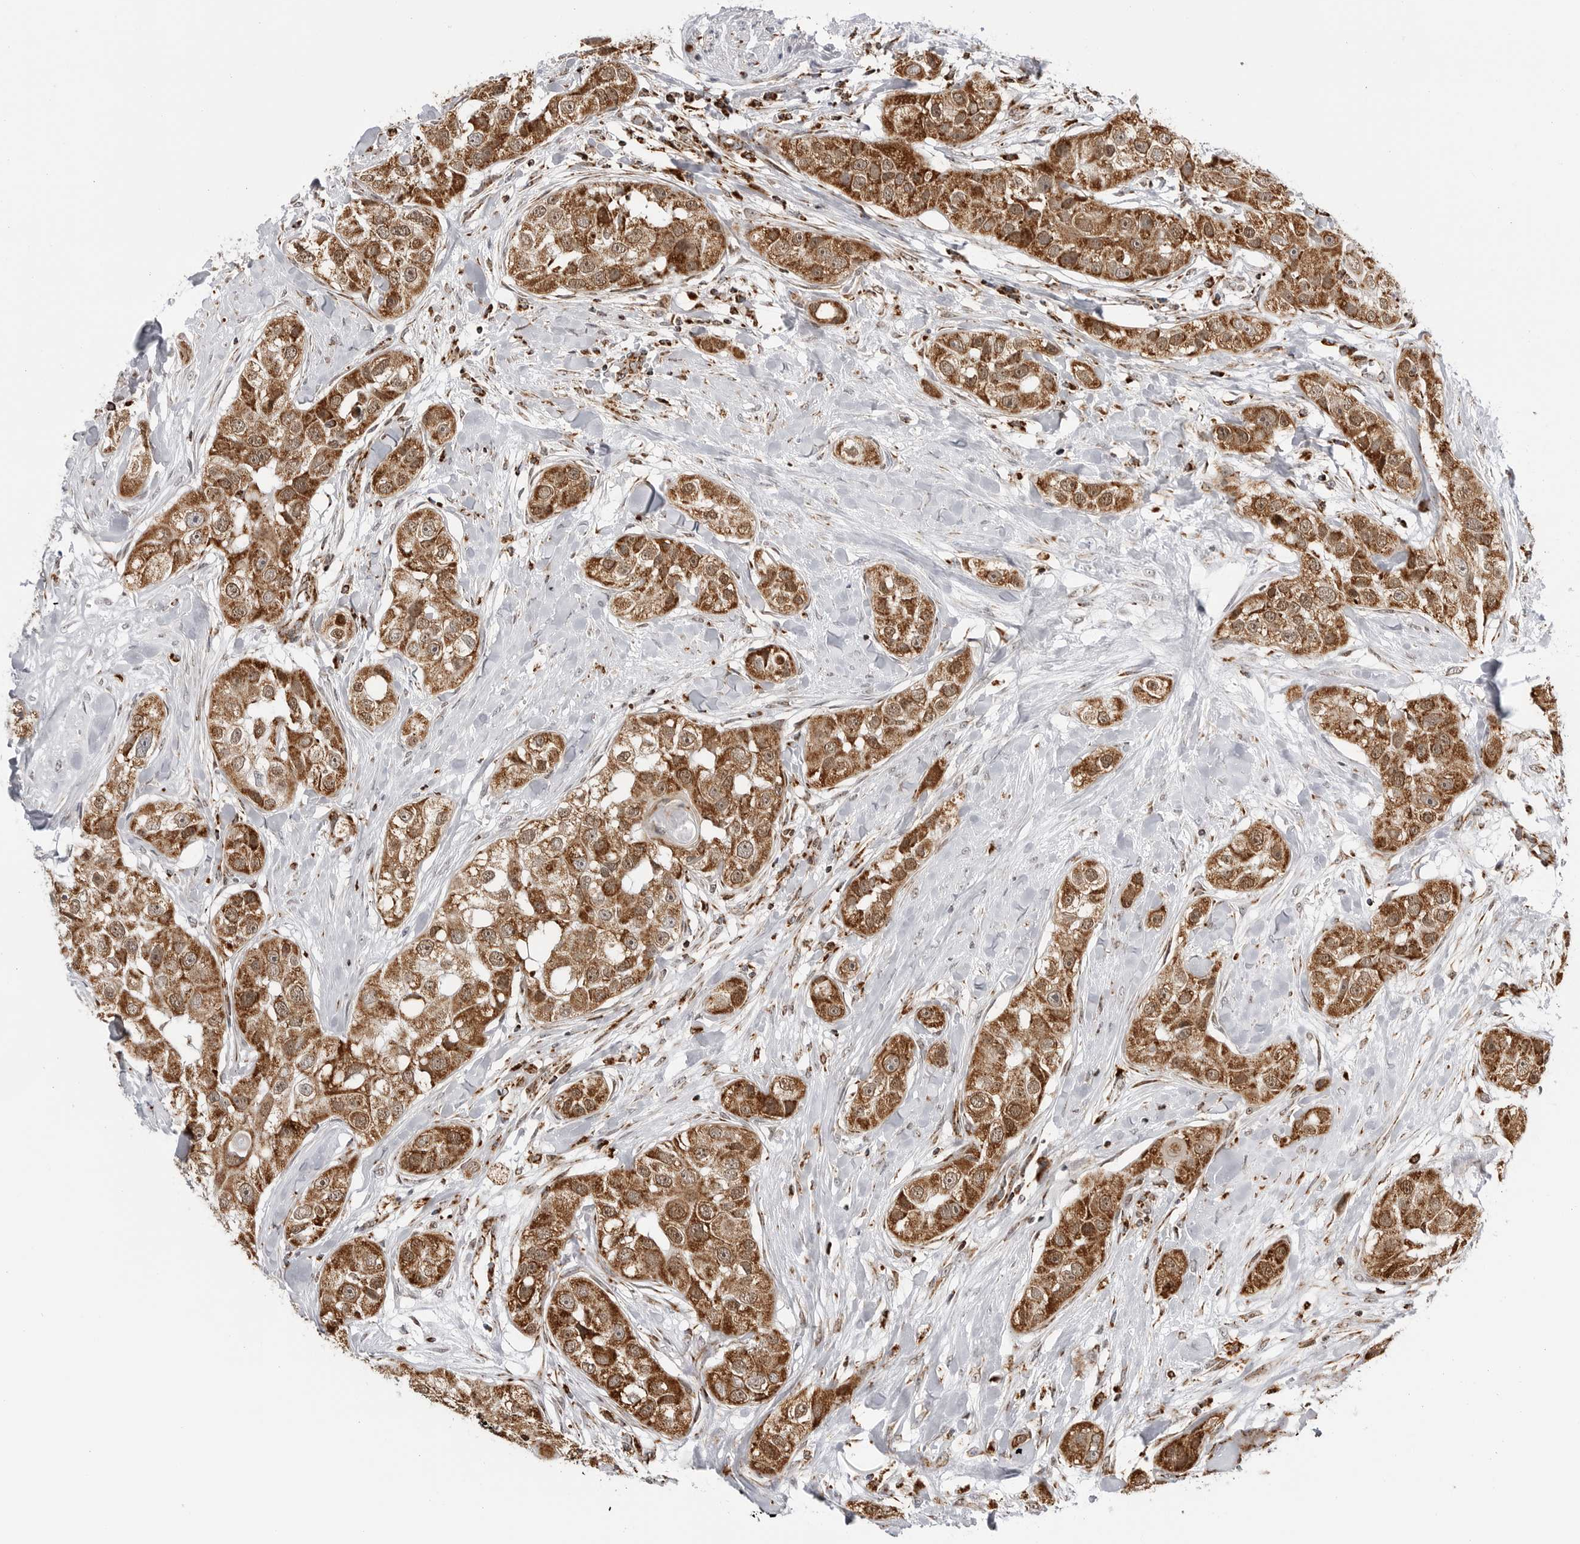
{"staining": {"intensity": "moderate", "quantity": ">75%", "location": "cytoplasmic/membranous"}, "tissue": "head and neck cancer", "cell_type": "Tumor cells", "image_type": "cancer", "snomed": [{"axis": "morphology", "description": "Normal tissue, NOS"}, {"axis": "morphology", "description": "Squamous cell carcinoma, NOS"}, {"axis": "topography", "description": "Skeletal muscle"}, {"axis": "topography", "description": "Head-Neck"}], "caption": "This photomicrograph displays immunohistochemistry staining of squamous cell carcinoma (head and neck), with medium moderate cytoplasmic/membranous staining in about >75% of tumor cells.", "gene": "COX5A", "patient": {"sex": "male", "age": 51}}